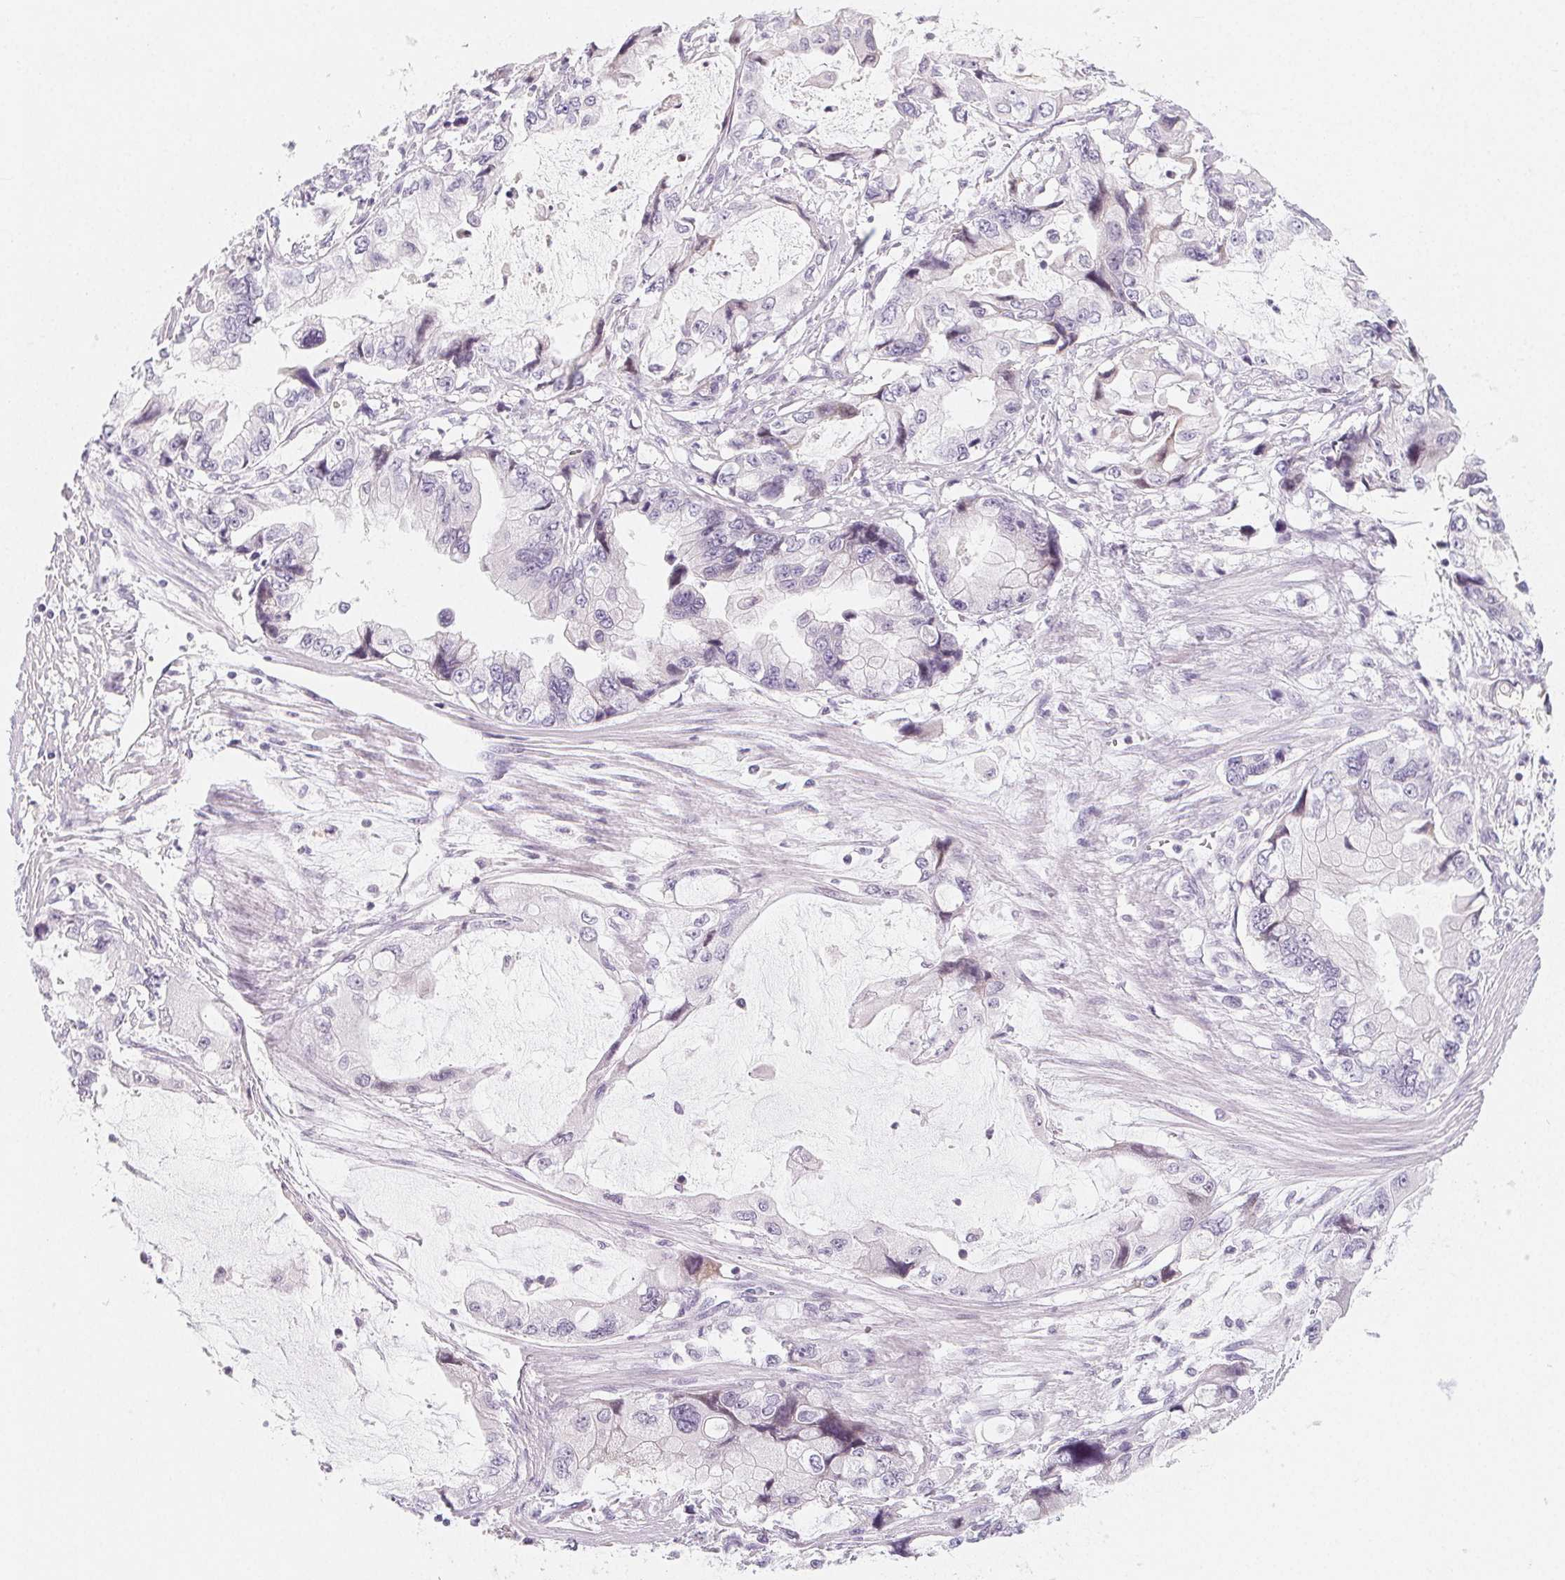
{"staining": {"intensity": "negative", "quantity": "none", "location": "none"}, "tissue": "stomach cancer", "cell_type": "Tumor cells", "image_type": "cancer", "snomed": [{"axis": "morphology", "description": "Adenocarcinoma, NOS"}, {"axis": "topography", "description": "Pancreas"}, {"axis": "topography", "description": "Stomach, upper"}, {"axis": "topography", "description": "Stomach"}], "caption": "Tumor cells are negative for protein expression in human stomach cancer (adenocarcinoma). (DAB IHC visualized using brightfield microscopy, high magnification).", "gene": "SH3GL2", "patient": {"sex": "male", "age": 77}}